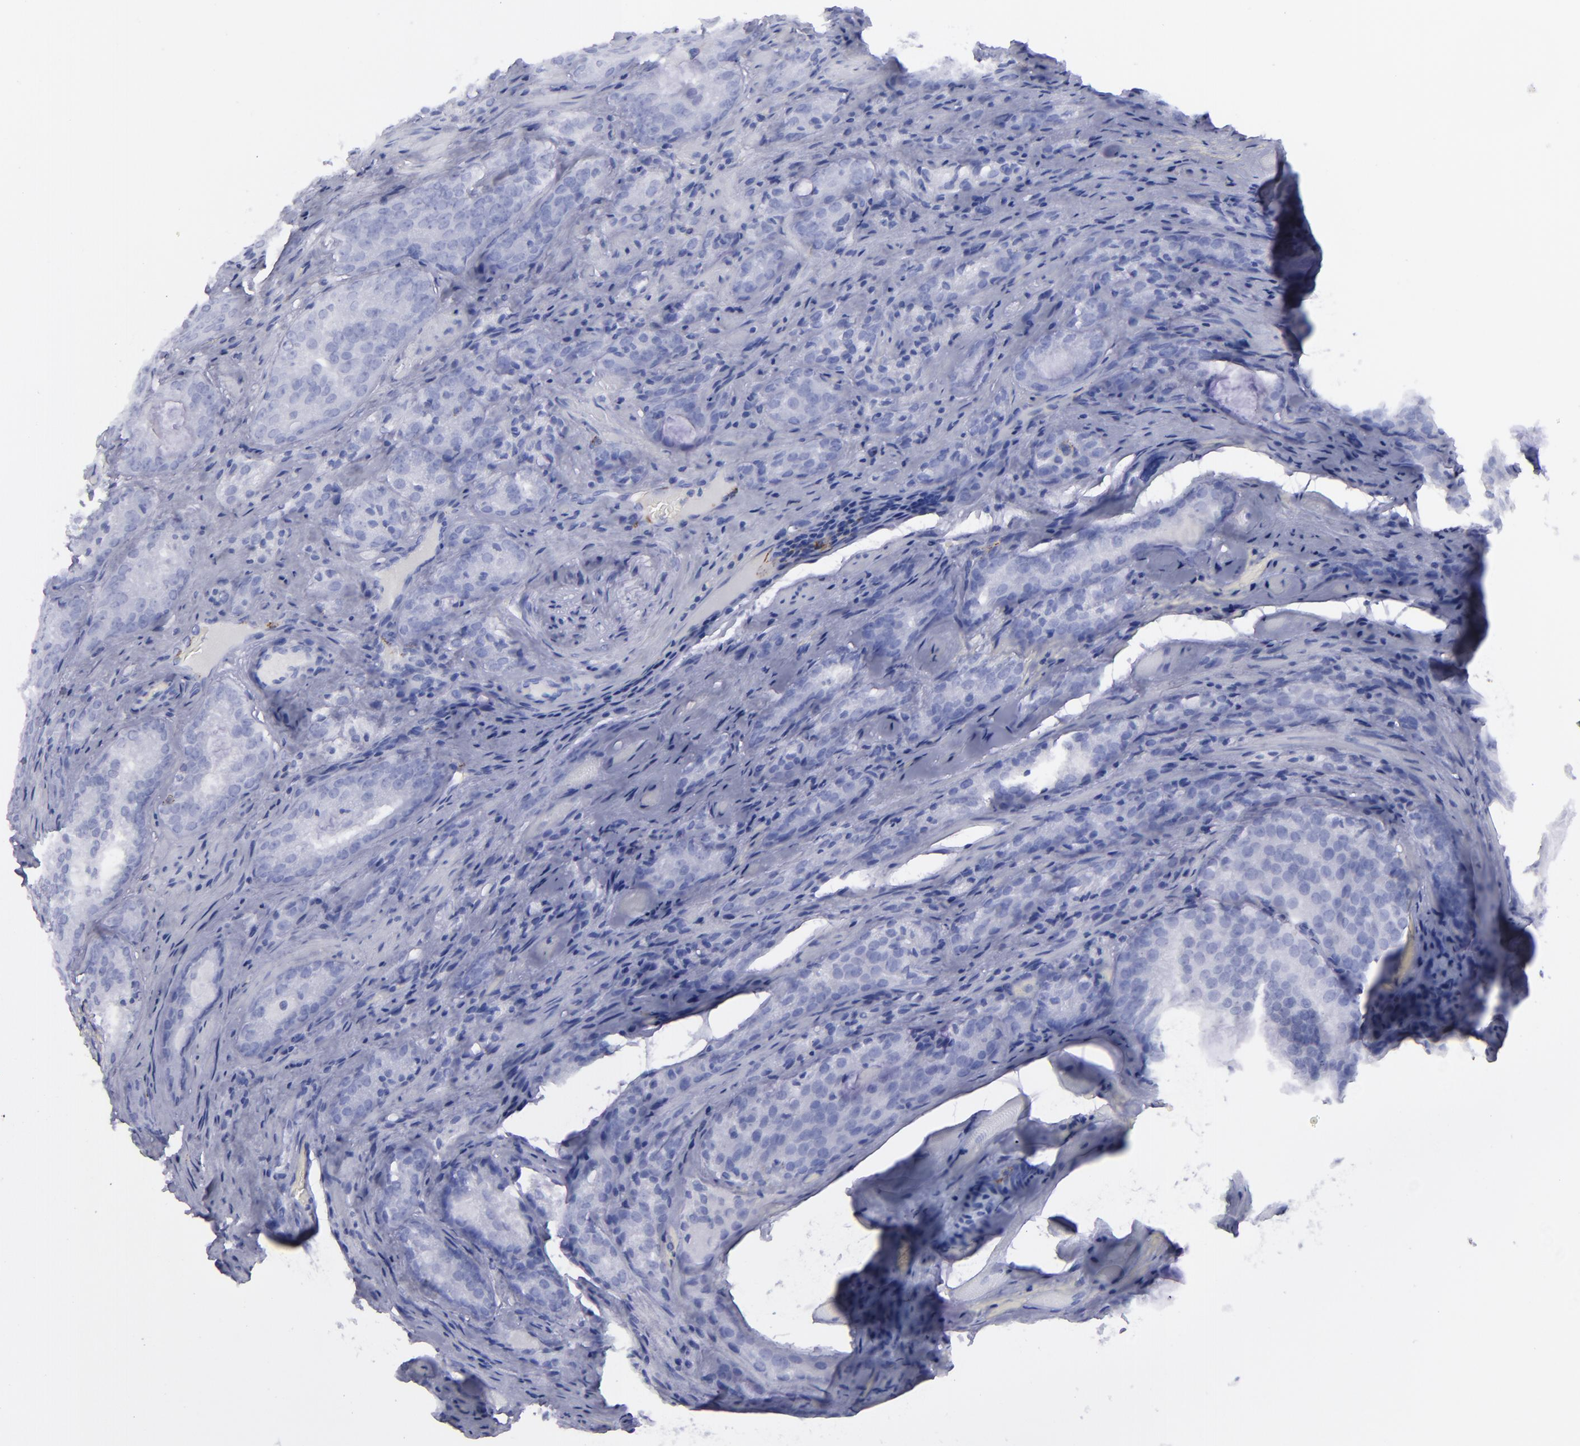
{"staining": {"intensity": "negative", "quantity": "none", "location": "none"}, "tissue": "prostate cancer", "cell_type": "Tumor cells", "image_type": "cancer", "snomed": [{"axis": "morphology", "description": "Adenocarcinoma, Medium grade"}, {"axis": "topography", "description": "Prostate"}], "caption": "Immunohistochemistry (IHC) of human prostate cancer displays no expression in tumor cells.", "gene": "SELPLG", "patient": {"sex": "male", "age": 60}}